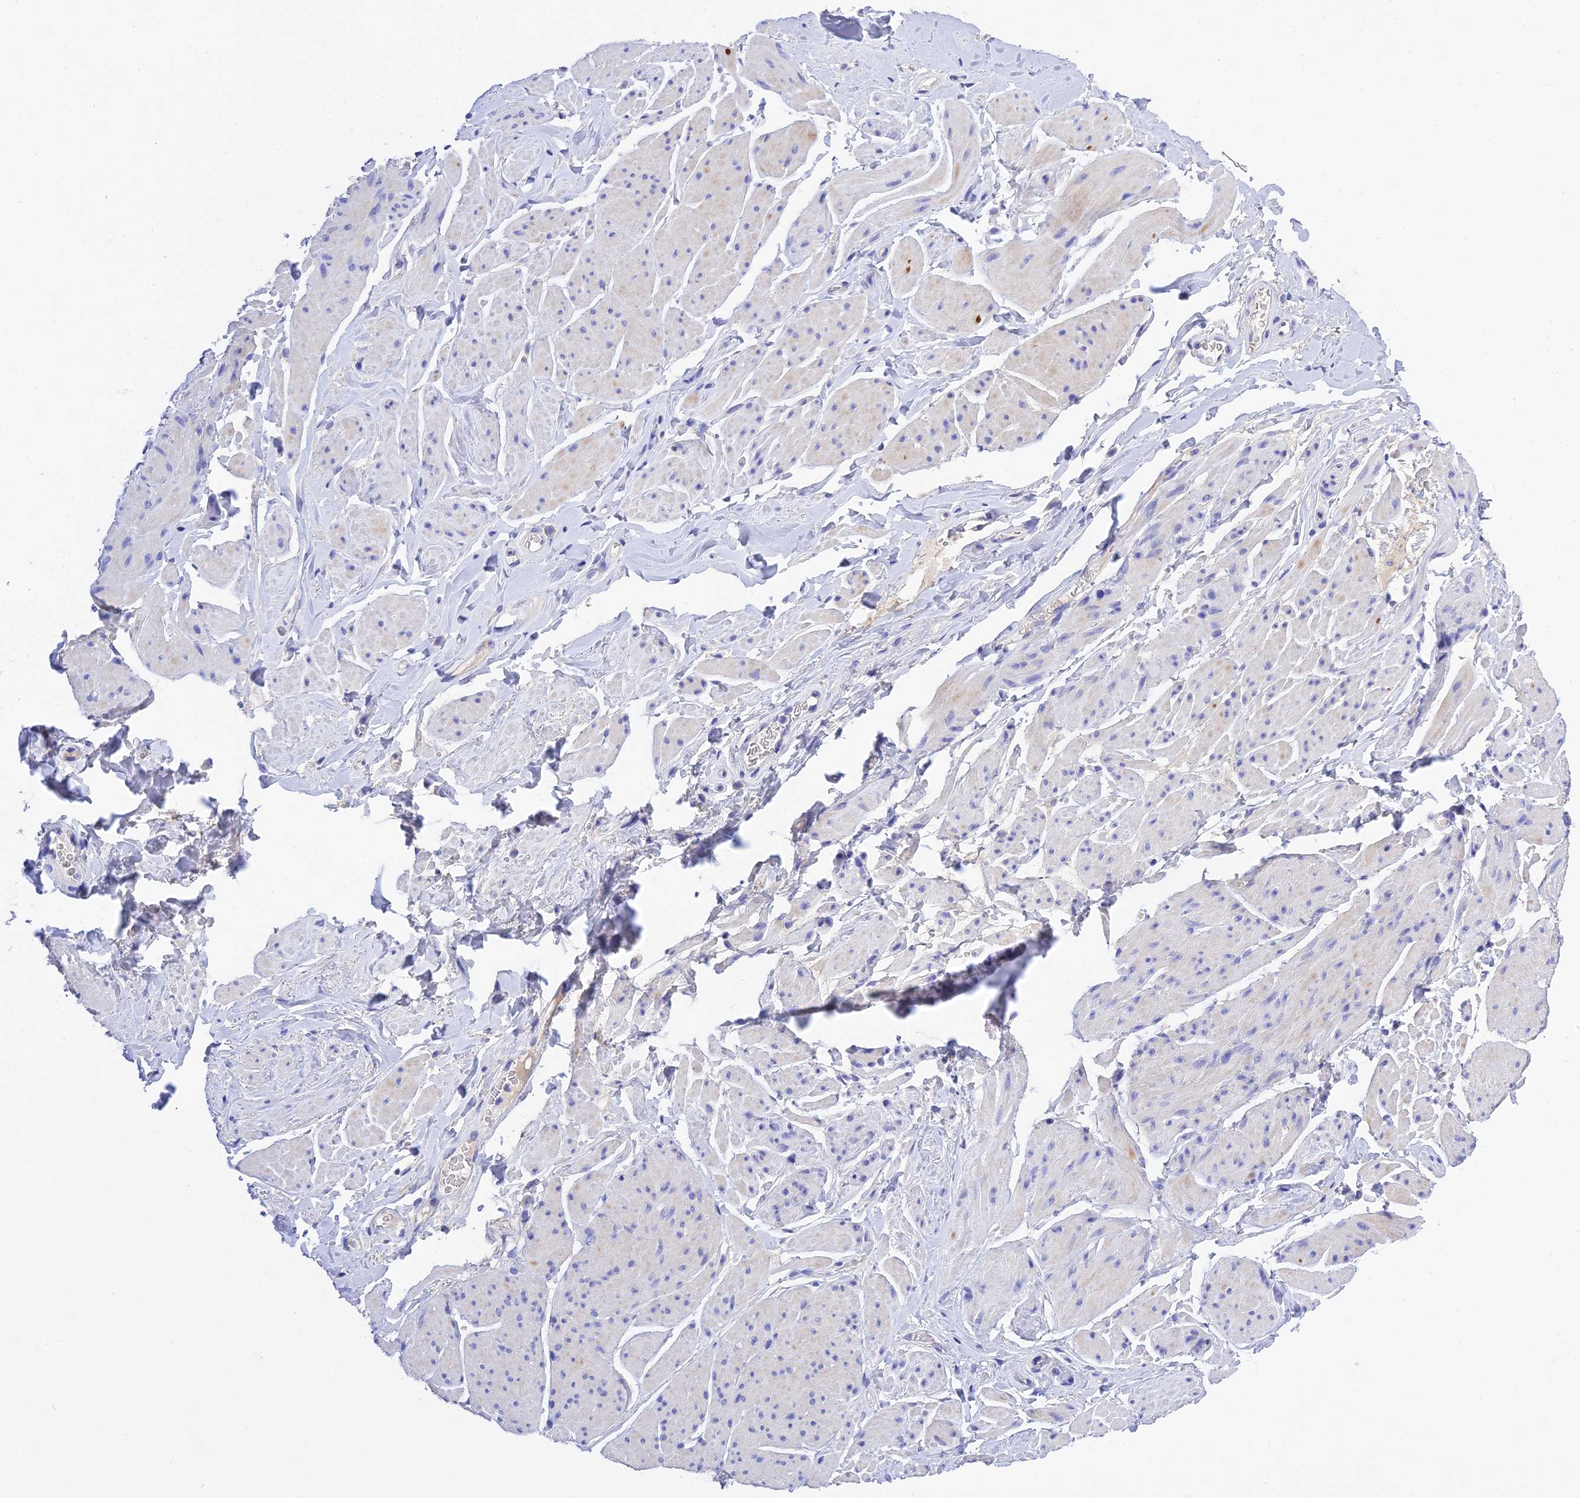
{"staining": {"intensity": "negative", "quantity": "none", "location": "none"}, "tissue": "smooth muscle", "cell_type": "Smooth muscle cells", "image_type": "normal", "snomed": [{"axis": "morphology", "description": "Normal tissue, NOS"}, {"axis": "topography", "description": "Smooth muscle"}, {"axis": "topography", "description": "Peripheral nerve tissue"}], "caption": "An image of smooth muscle stained for a protein displays no brown staining in smooth muscle cells. (DAB (3,3'-diaminobenzidine) immunohistochemistry (IHC), high magnification).", "gene": "MS4A5", "patient": {"sex": "male", "age": 69}}